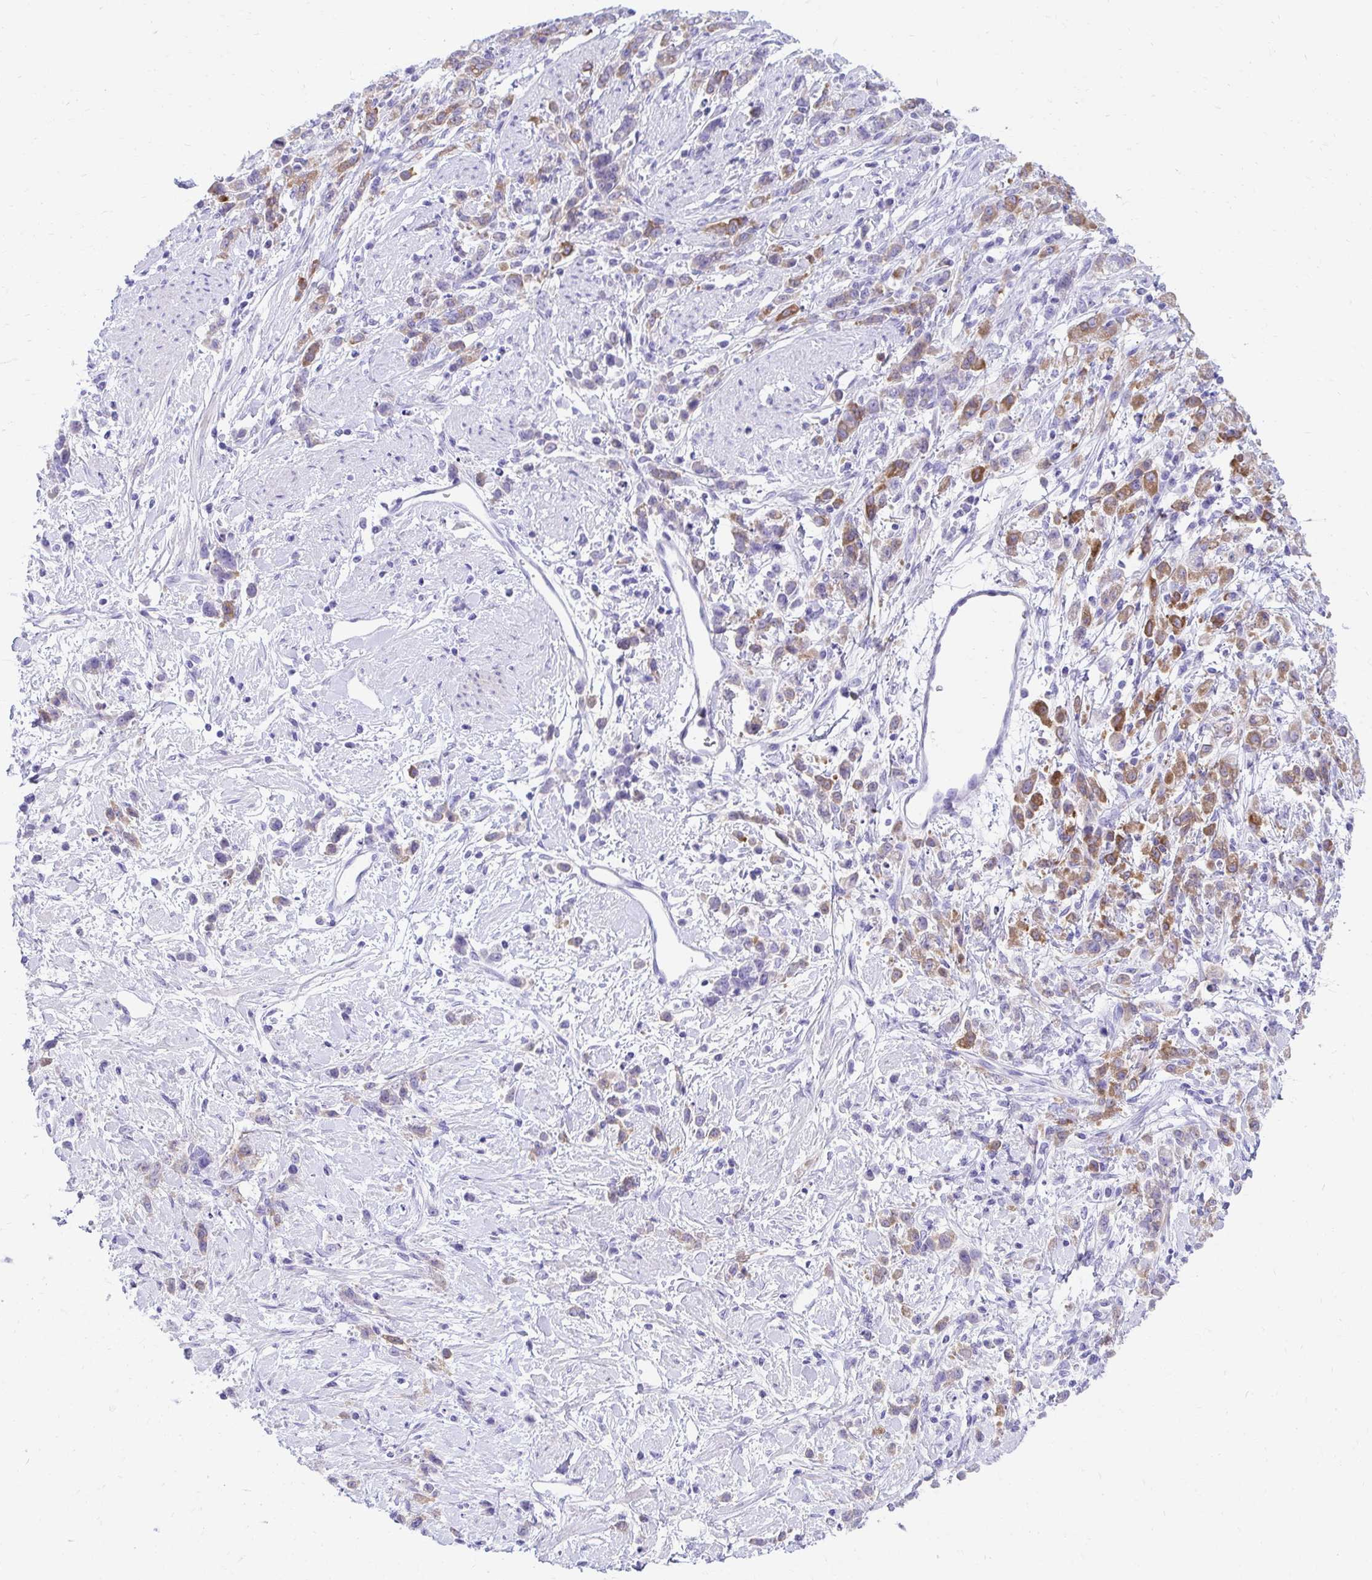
{"staining": {"intensity": "moderate", "quantity": "25%-75%", "location": "cytoplasmic/membranous"}, "tissue": "stomach cancer", "cell_type": "Tumor cells", "image_type": "cancer", "snomed": [{"axis": "morphology", "description": "Adenocarcinoma, NOS"}, {"axis": "topography", "description": "Stomach"}], "caption": "Stomach cancer (adenocarcinoma) was stained to show a protein in brown. There is medium levels of moderate cytoplasmic/membranous expression in about 25%-75% of tumor cells.", "gene": "SEC14L3", "patient": {"sex": "female", "age": 60}}